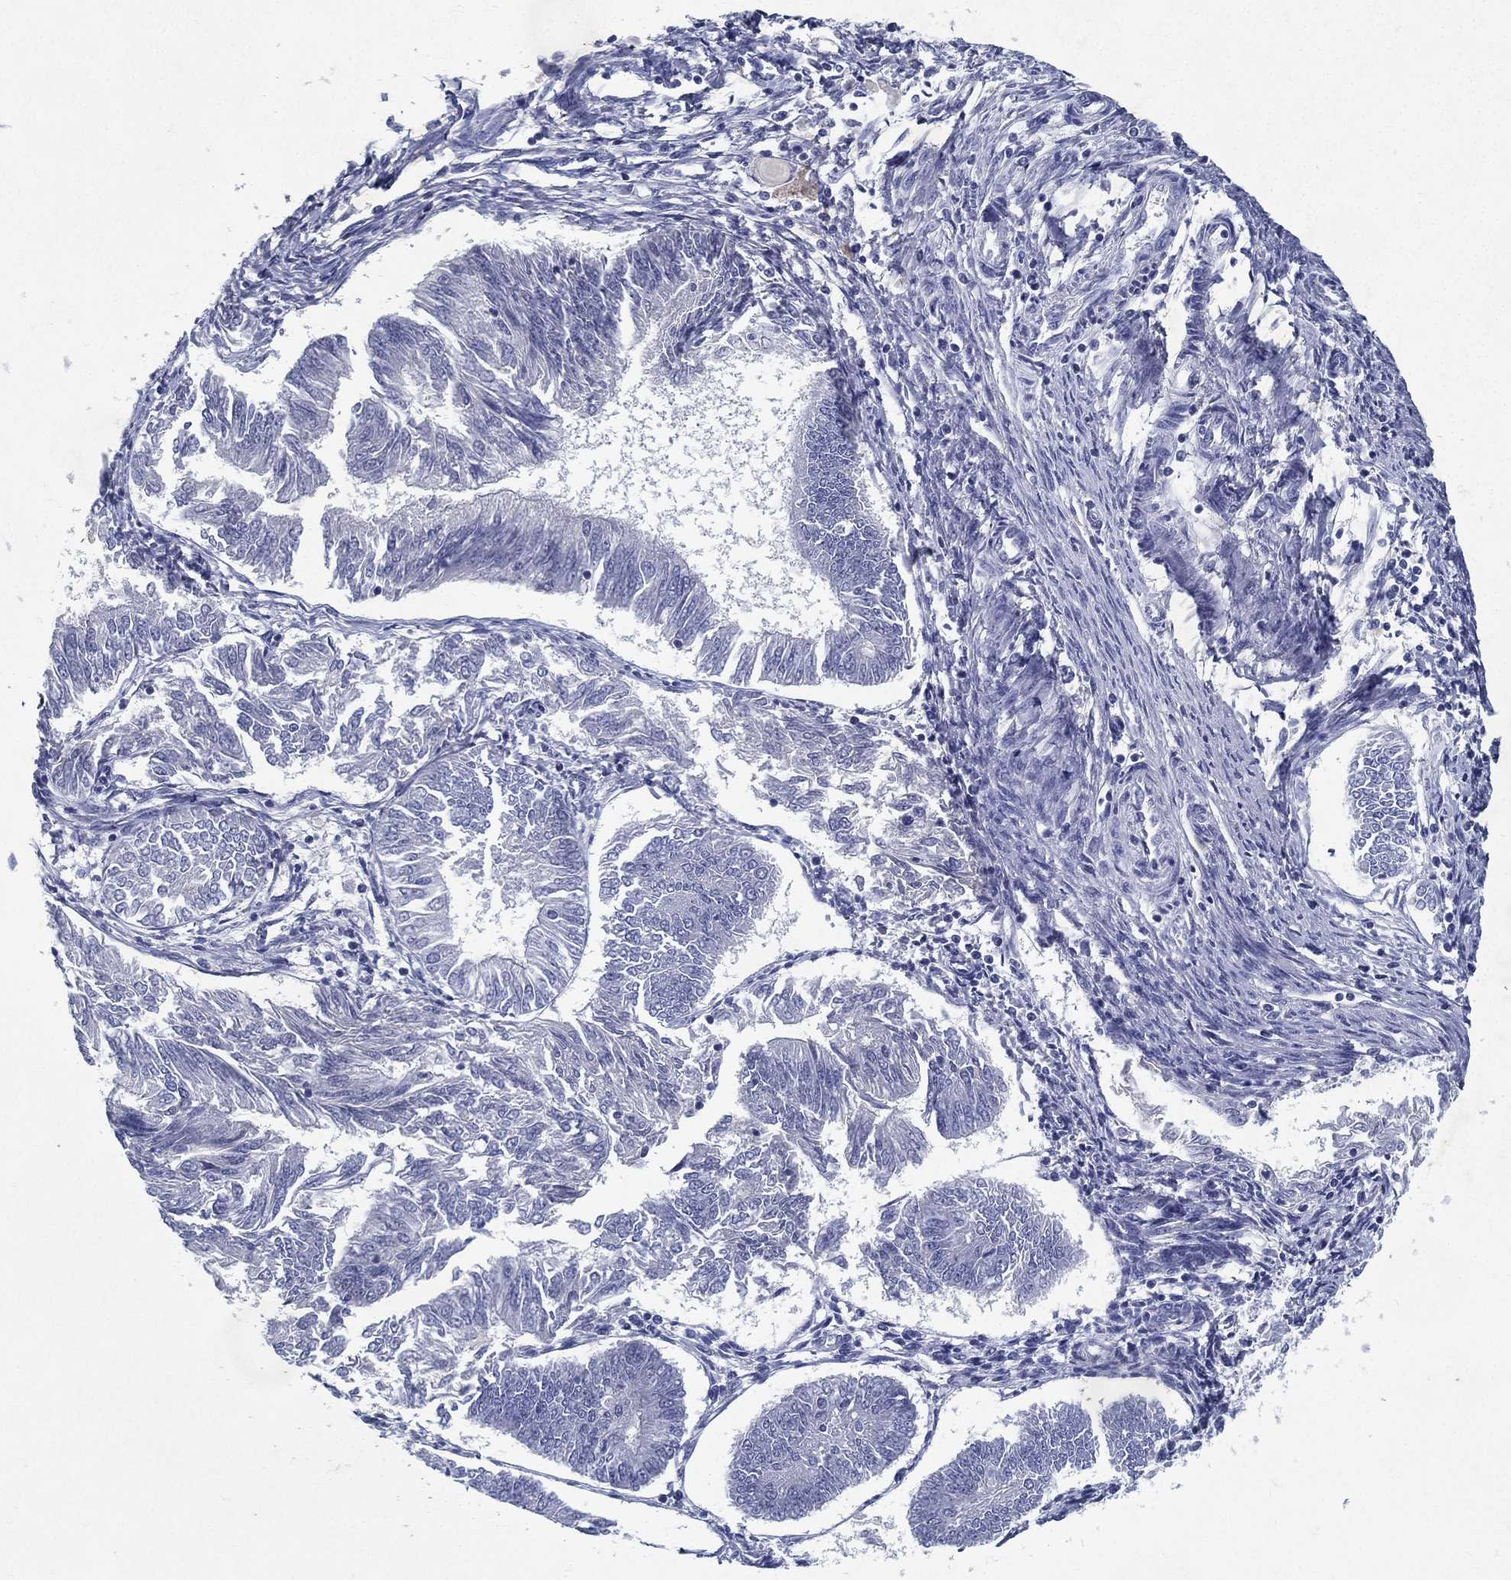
{"staining": {"intensity": "negative", "quantity": "none", "location": "none"}, "tissue": "endometrial cancer", "cell_type": "Tumor cells", "image_type": "cancer", "snomed": [{"axis": "morphology", "description": "Adenocarcinoma, NOS"}, {"axis": "topography", "description": "Endometrium"}], "caption": "Histopathology image shows no protein expression in tumor cells of endometrial adenocarcinoma tissue.", "gene": "RGS13", "patient": {"sex": "female", "age": 58}}